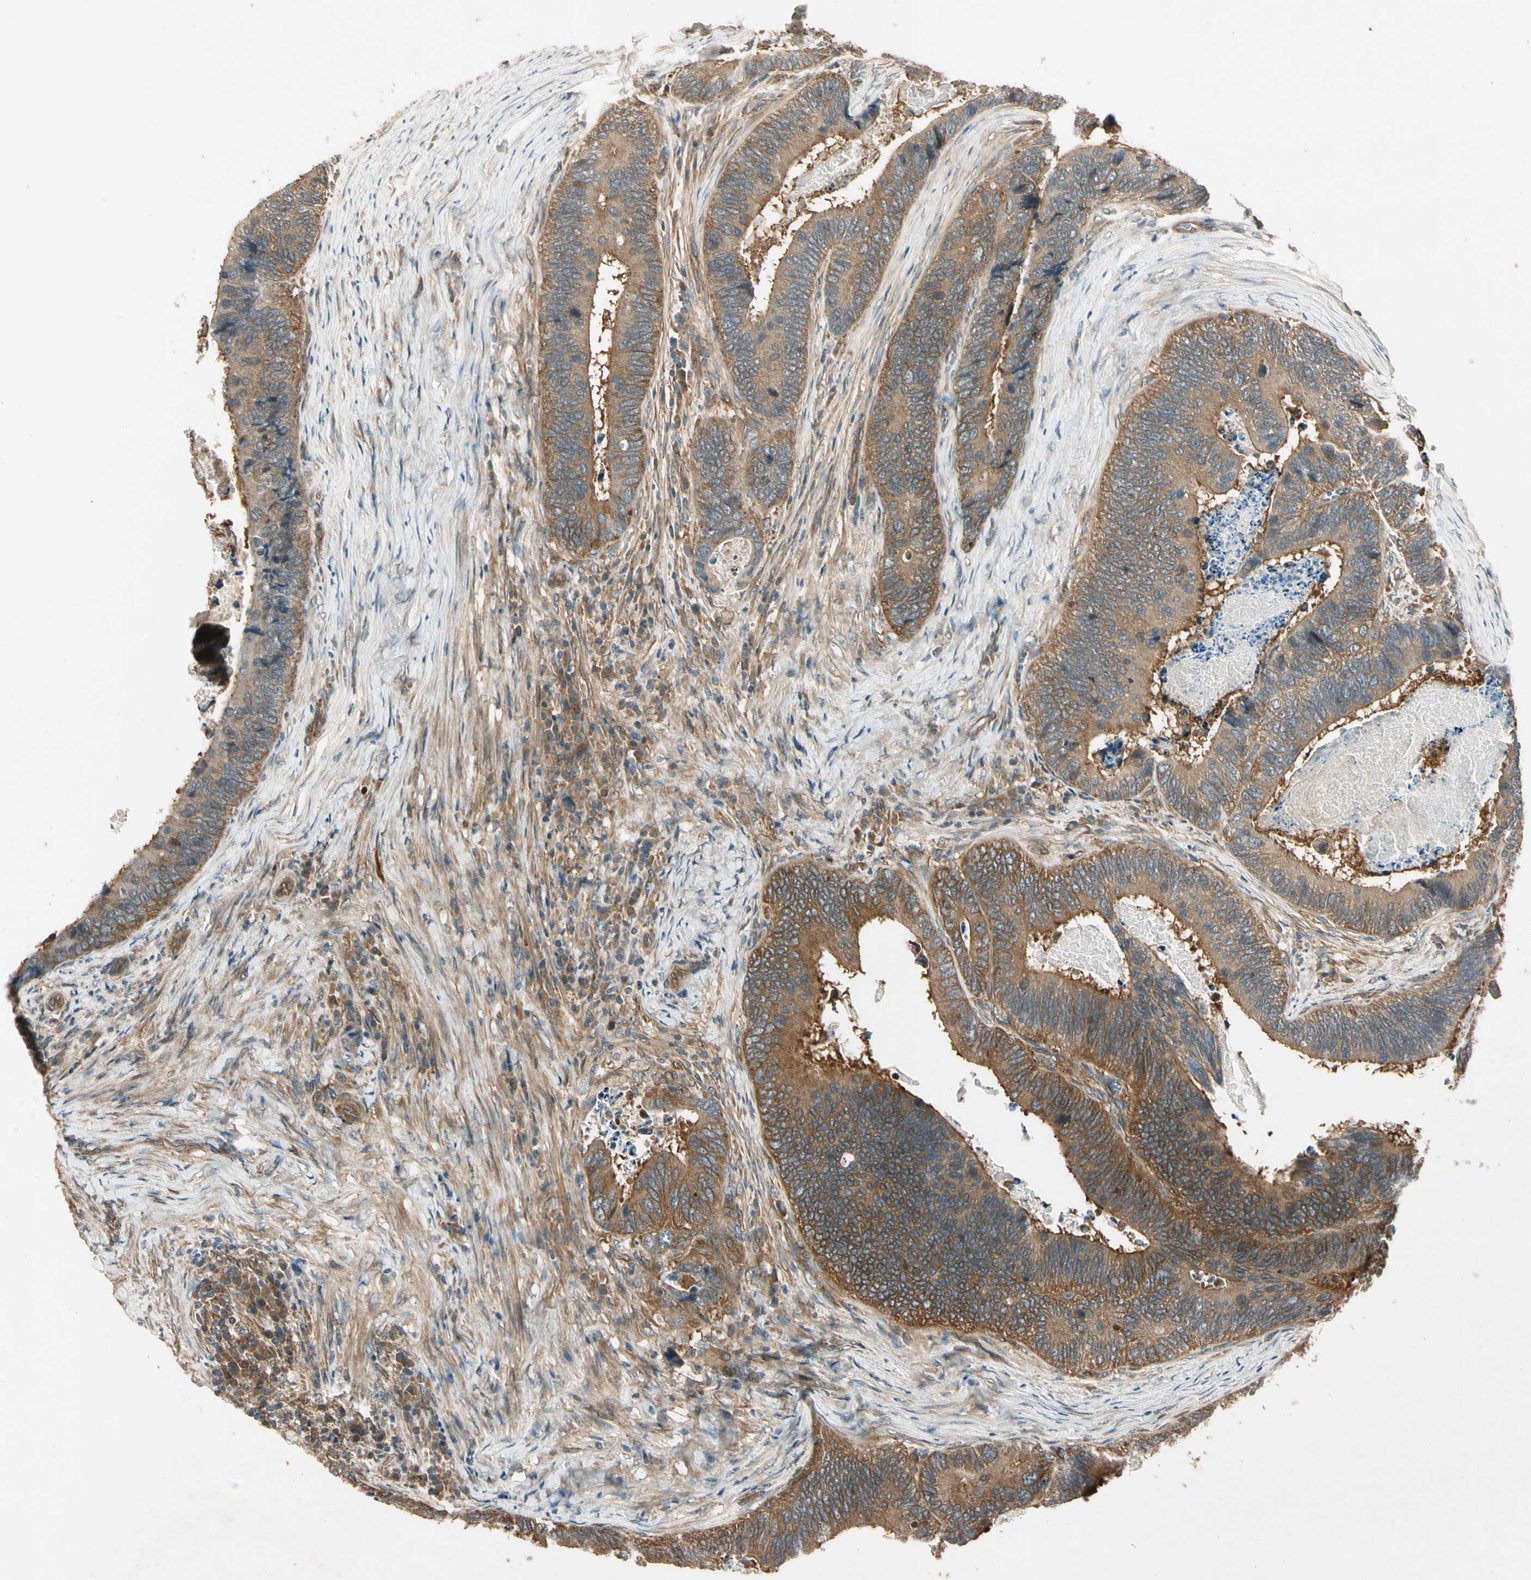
{"staining": {"intensity": "moderate", "quantity": ">75%", "location": "cytoplasmic/membranous"}, "tissue": "colorectal cancer", "cell_type": "Tumor cells", "image_type": "cancer", "snomed": [{"axis": "morphology", "description": "Adenocarcinoma, NOS"}, {"axis": "topography", "description": "Colon"}], "caption": "Tumor cells demonstrate medium levels of moderate cytoplasmic/membranous positivity in about >75% of cells in colorectal adenocarcinoma.", "gene": "ROCK2", "patient": {"sex": "male", "age": 72}}